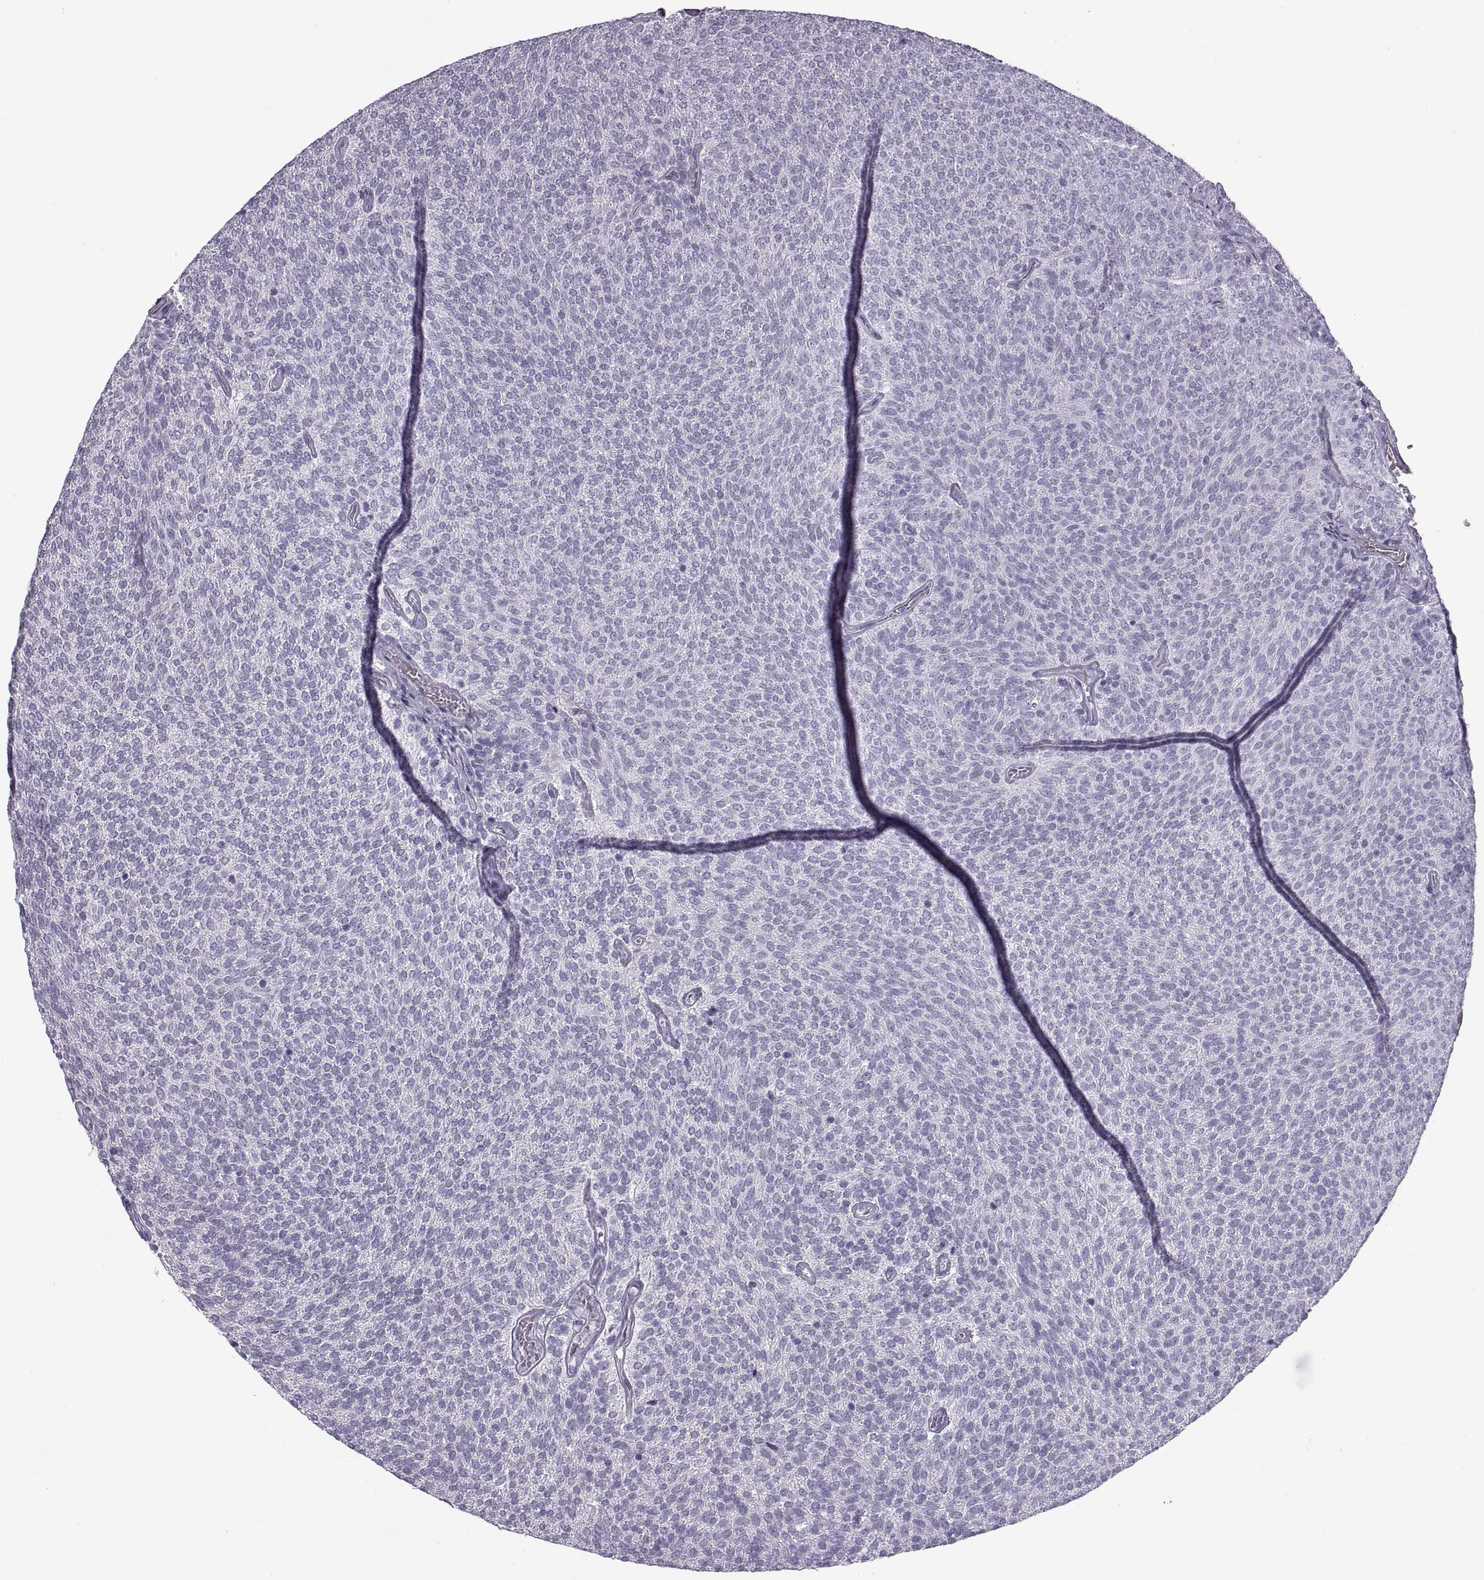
{"staining": {"intensity": "negative", "quantity": "none", "location": "none"}, "tissue": "urothelial cancer", "cell_type": "Tumor cells", "image_type": "cancer", "snomed": [{"axis": "morphology", "description": "Urothelial carcinoma, Low grade"}, {"axis": "topography", "description": "Urinary bladder"}], "caption": "The immunohistochemistry histopathology image has no significant expression in tumor cells of urothelial carcinoma (low-grade) tissue. (DAB IHC visualized using brightfield microscopy, high magnification).", "gene": "RLBP1", "patient": {"sex": "male", "age": 77}}